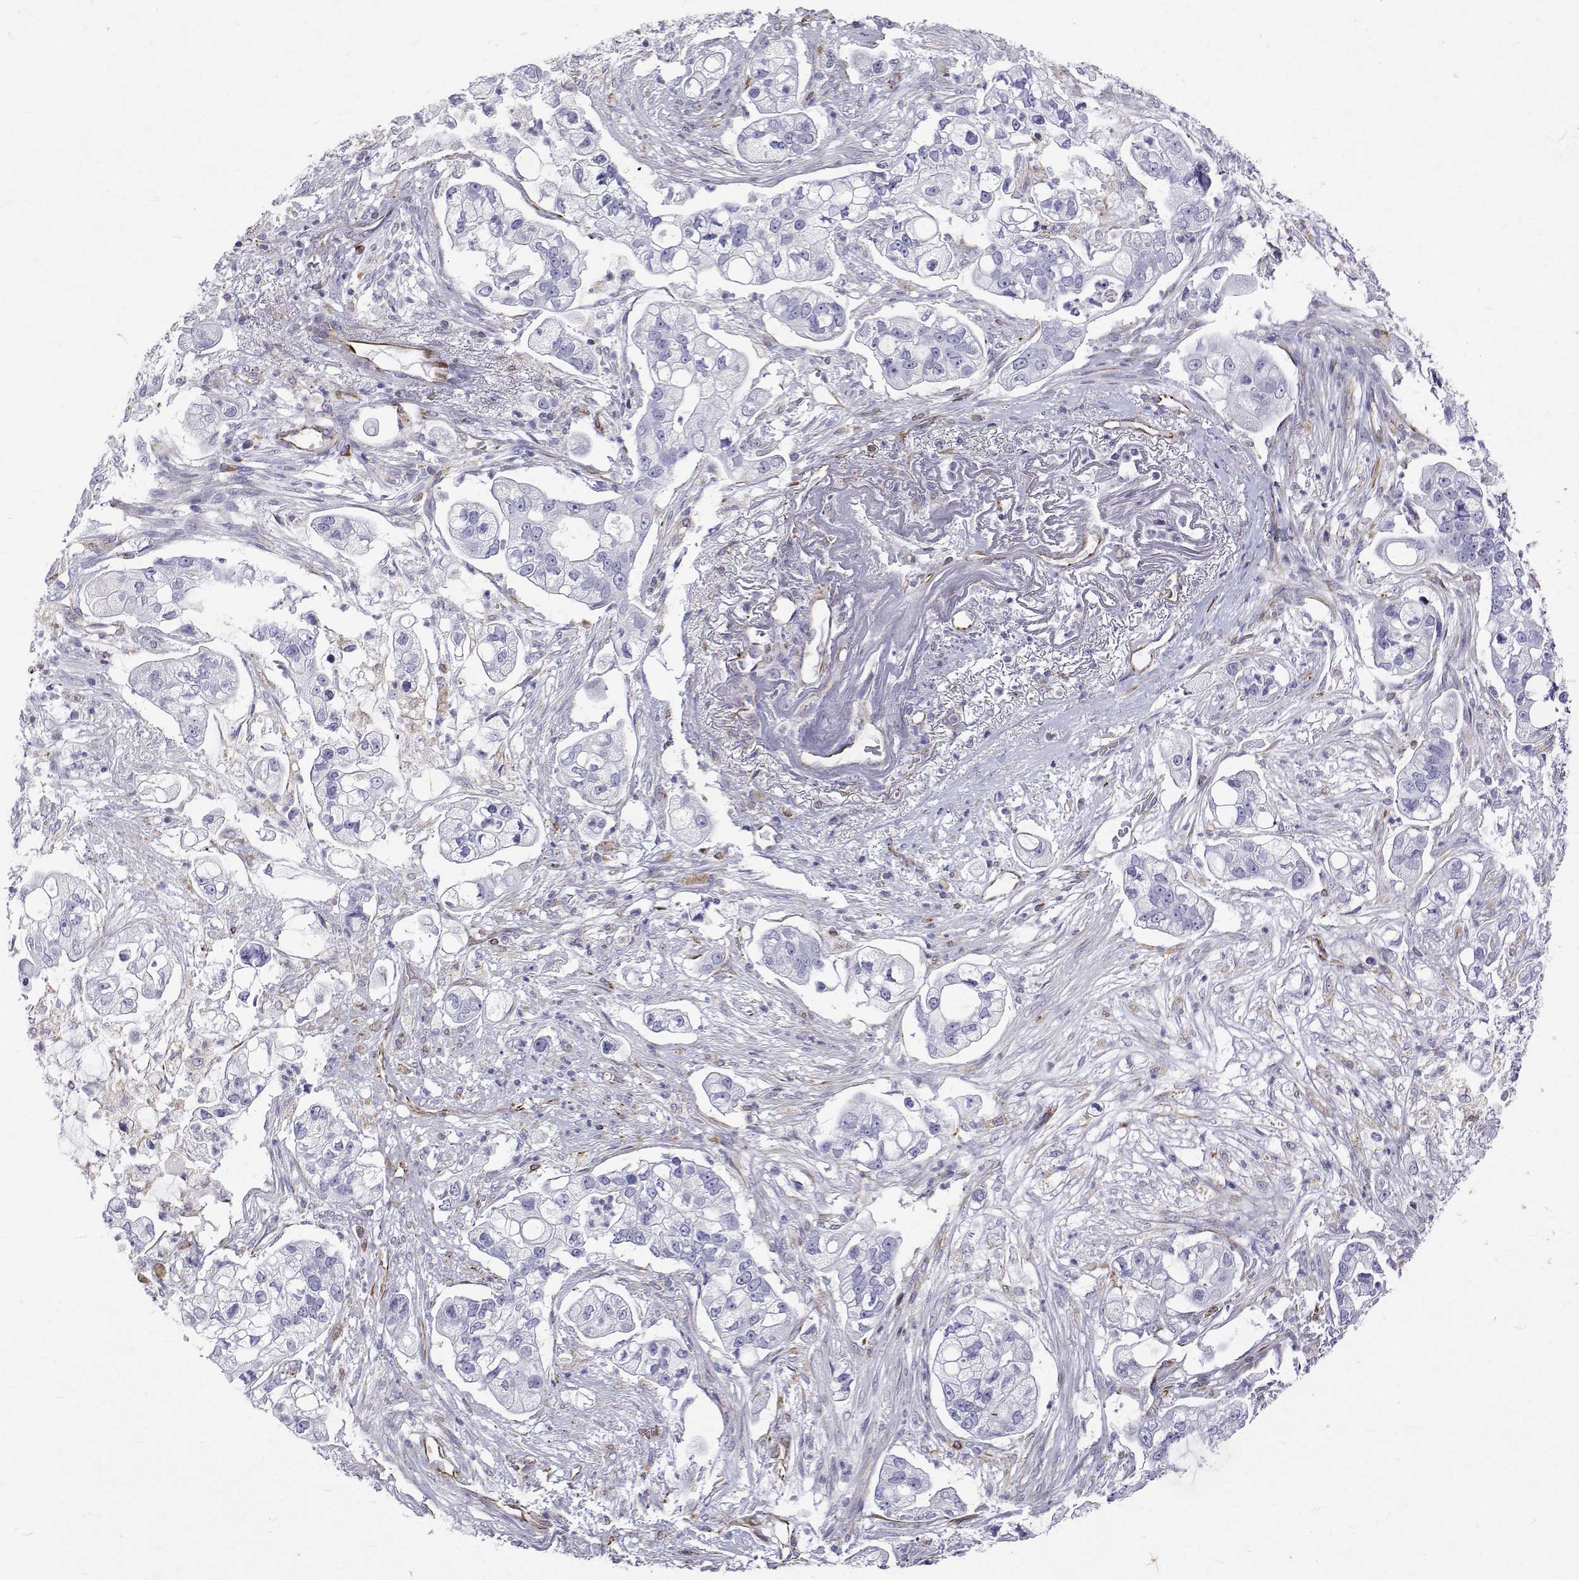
{"staining": {"intensity": "negative", "quantity": "none", "location": "none"}, "tissue": "pancreatic cancer", "cell_type": "Tumor cells", "image_type": "cancer", "snomed": [{"axis": "morphology", "description": "Adenocarcinoma, NOS"}, {"axis": "topography", "description": "Pancreas"}], "caption": "IHC histopathology image of adenocarcinoma (pancreatic) stained for a protein (brown), which shows no staining in tumor cells.", "gene": "OPRPN", "patient": {"sex": "female", "age": 69}}